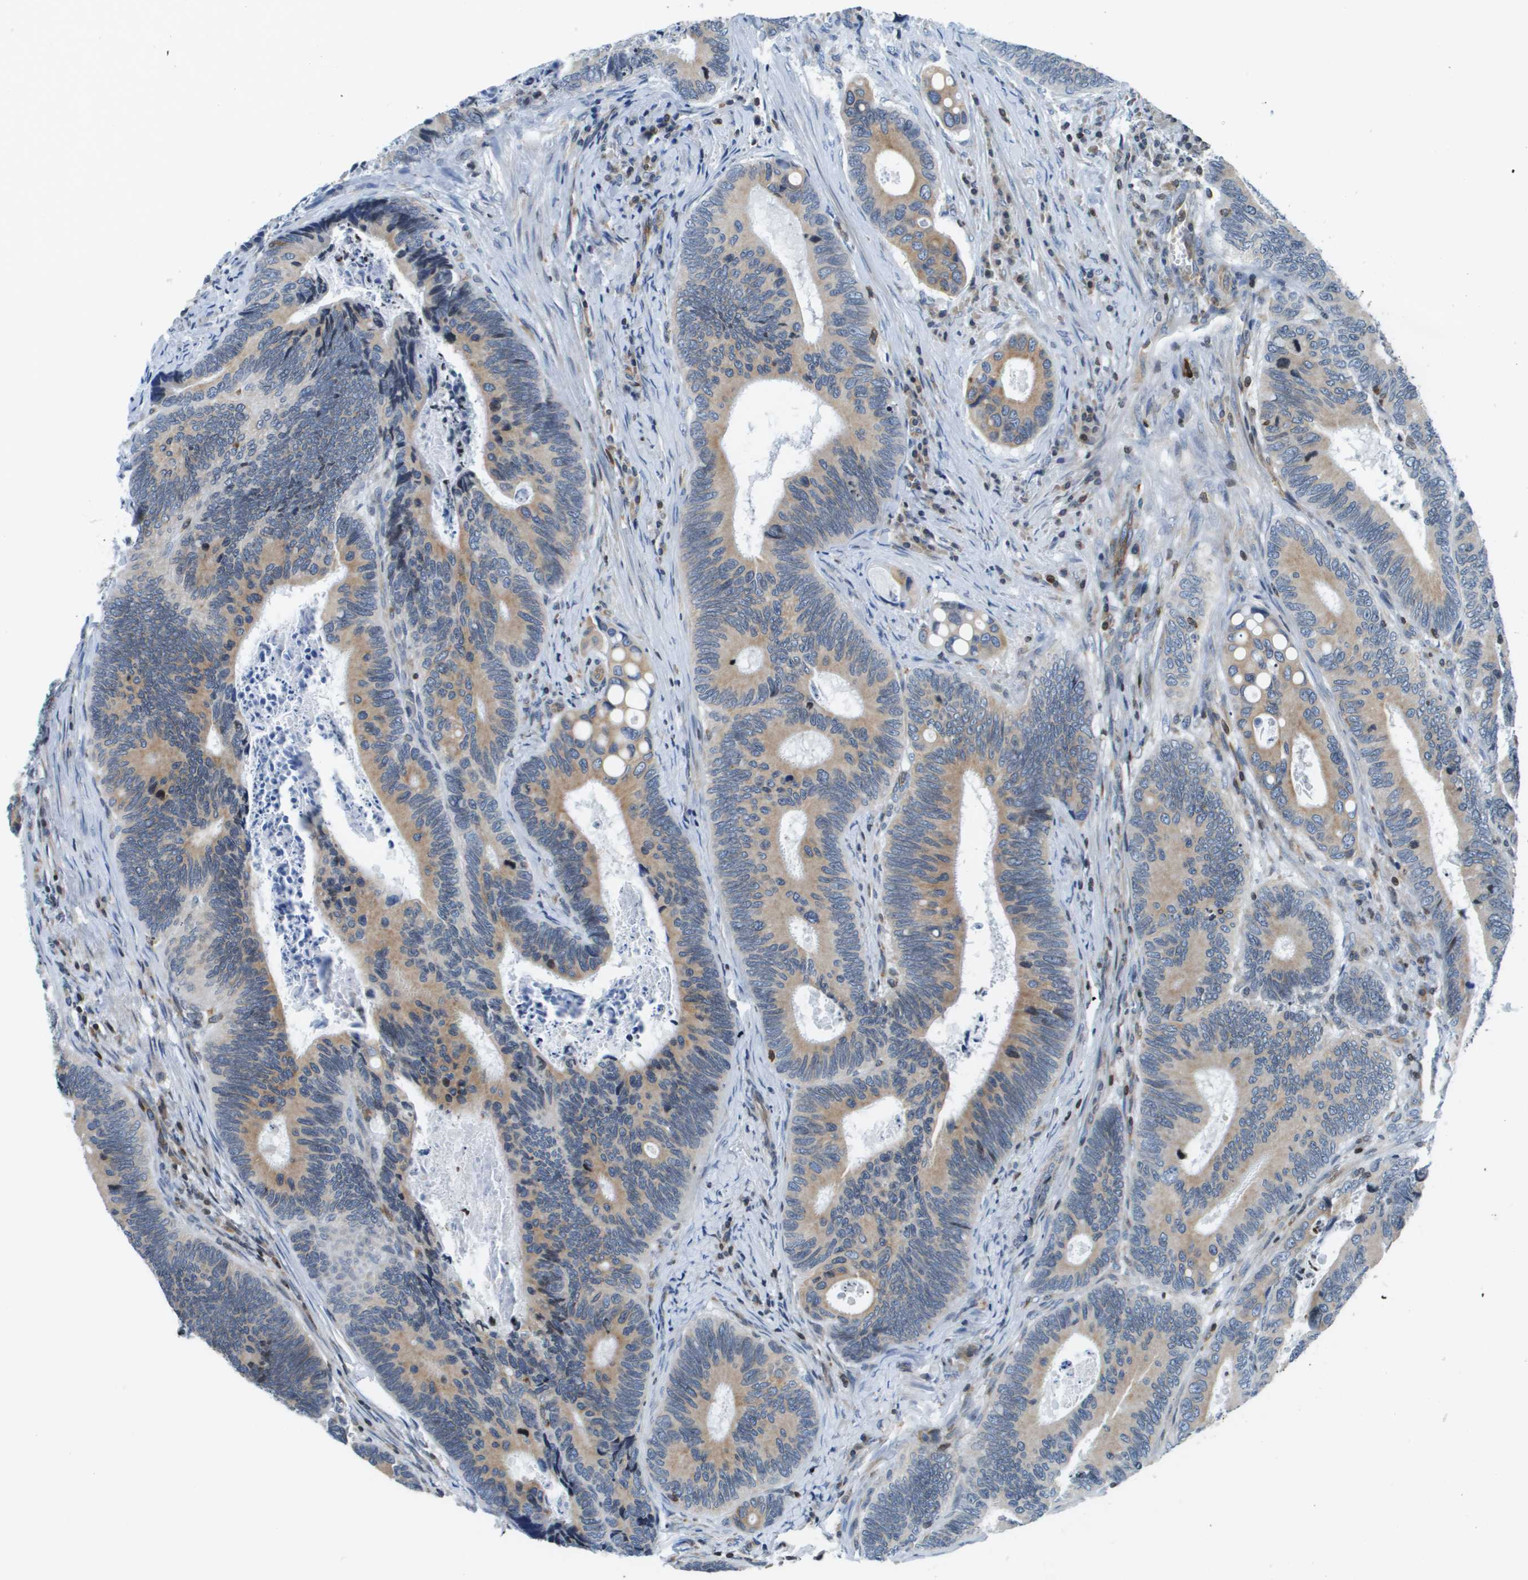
{"staining": {"intensity": "weak", "quantity": ">75%", "location": "cytoplasmic/membranous"}, "tissue": "colorectal cancer", "cell_type": "Tumor cells", "image_type": "cancer", "snomed": [{"axis": "morphology", "description": "Inflammation, NOS"}, {"axis": "morphology", "description": "Adenocarcinoma, NOS"}, {"axis": "topography", "description": "Colon"}], "caption": "Colorectal cancer (adenocarcinoma) stained with DAB immunohistochemistry demonstrates low levels of weak cytoplasmic/membranous expression in about >75% of tumor cells. The staining was performed using DAB (3,3'-diaminobenzidine) to visualize the protein expression in brown, while the nuclei were stained in blue with hematoxylin (Magnification: 20x).", "gene": "ESYT1", "patient": {"sex": "male", "age": 72}}